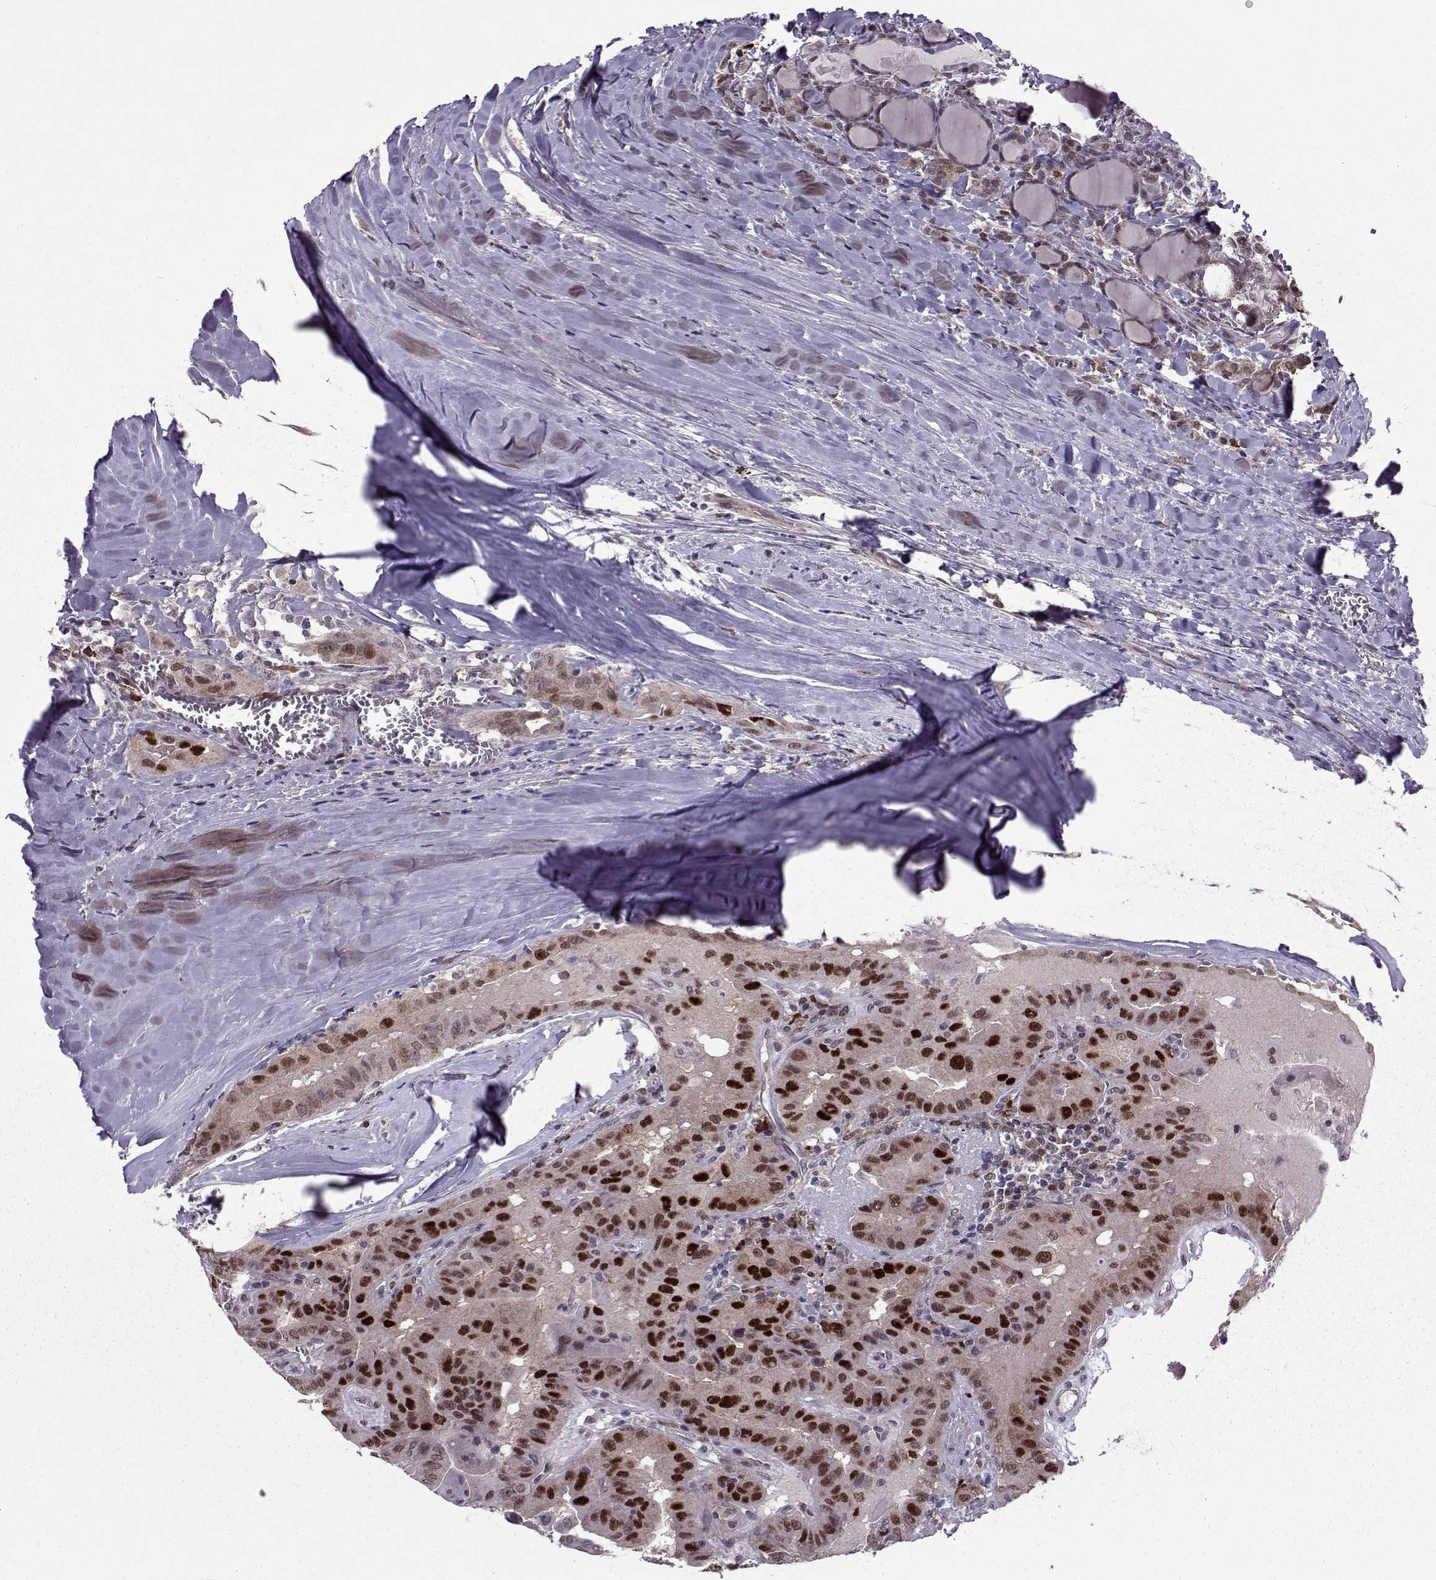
{"staining": {"intensity": "strong", "quantity": ">75%", "location": "nuclear"}, "tissue": "thyroid cancer", "cell_type": "Tumor cells", "image_type": "cancer", "snomed": [{"axis": "morphology", "description": "Papillary adenocarcinoma, NOS"}, {"axis": "topography", "description": "Thyroid gland"}], "caption": "This image reveals immunohistochemistry (IHC) staining of human thyroid cancer (papillary adenocarcinoma), with high strong nuclear expression in approximately >75% of tumor cells.", "gene": "CDK4", "patient": {"sex": "female", "age": 37}}